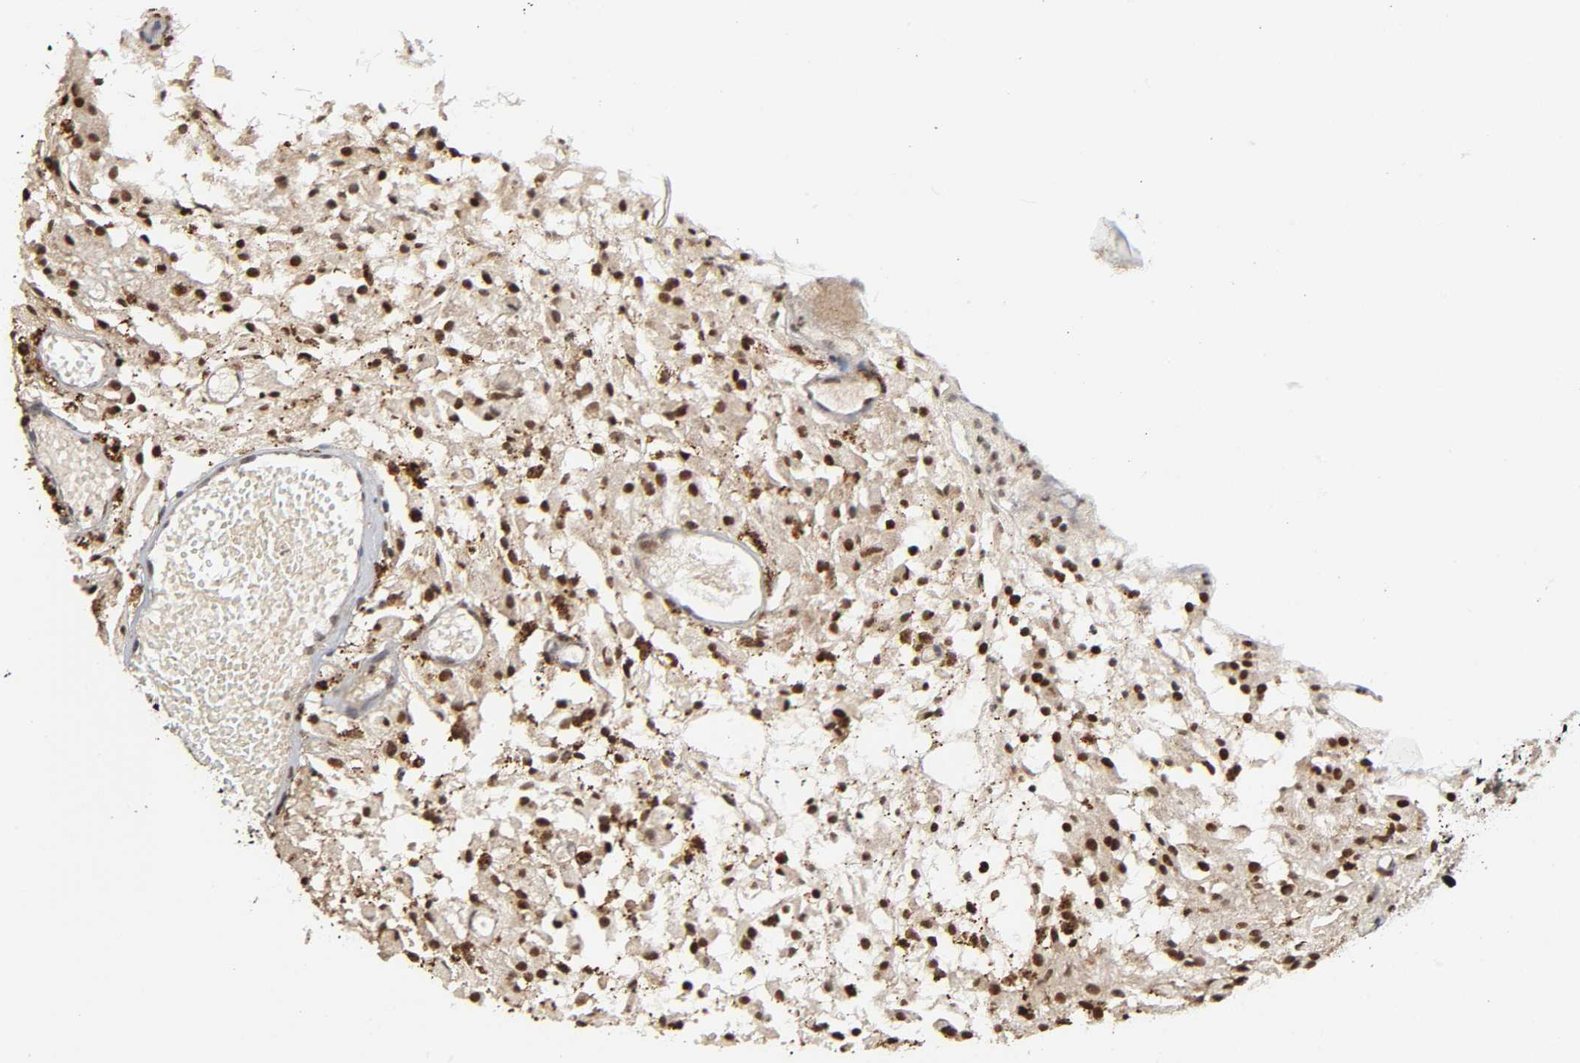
{"staining": {"intensity": "strong", "quantity": ">75%", "location": "nuclear"}, "tissue": "glioma", "cell_type": "Tumor cells", "image_type": "cancer", "snomed": [{"axis": "morphology", "description": "Glioma, malignant, High grade"}, {"axis": "topography", "description": "Brain"}], "caption": "Immunohistochemistry photomicrograph of high-grade glioma (malignant) stained for a protein (brown), which shows high levels of strong nuclear positivity in approximately >75% of tumor cells.", "gene": "KAT2B", "patient": {"sex": "female", "age": 59}}